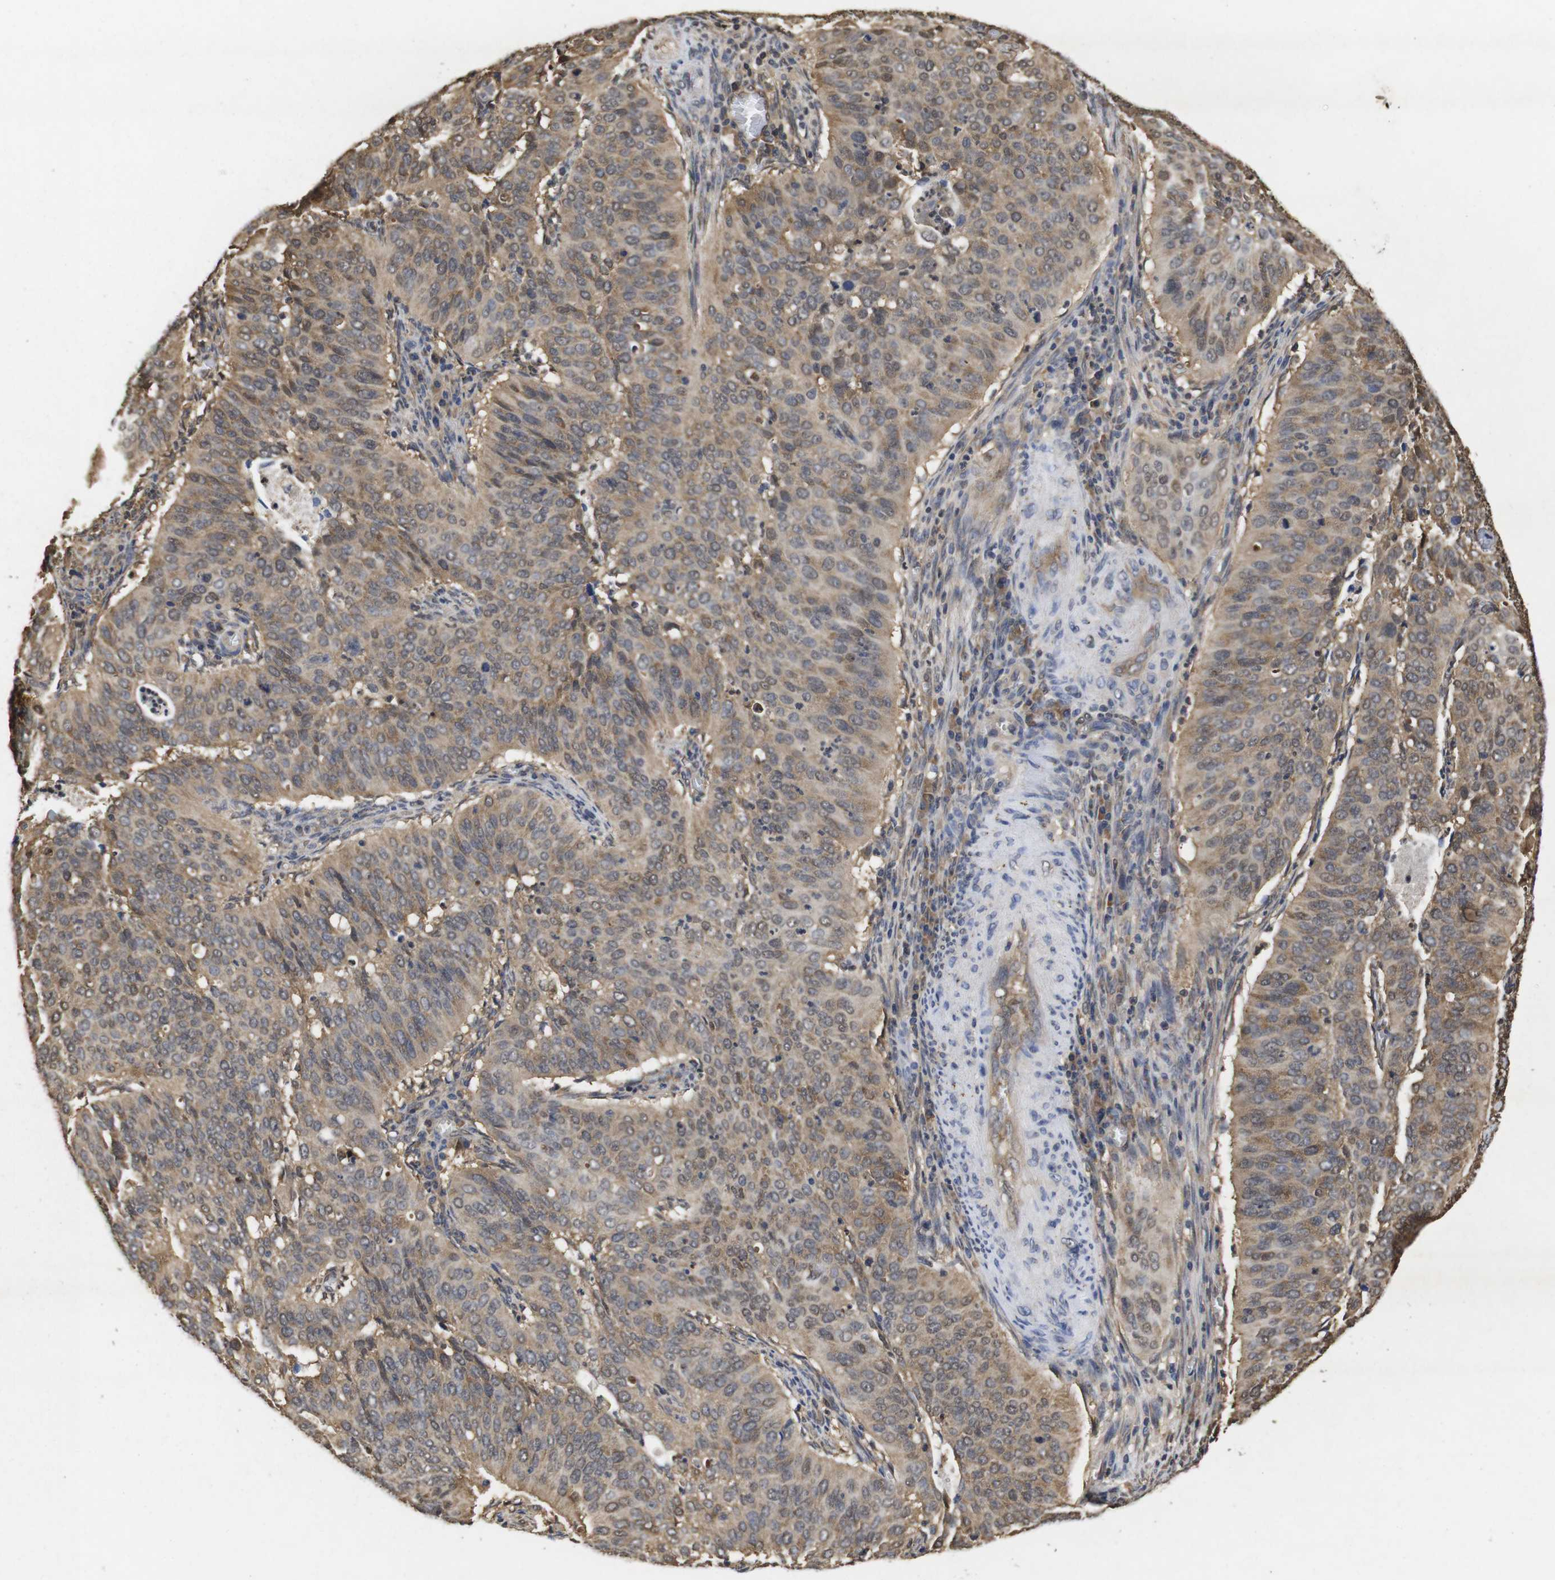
{"staining": {"intensity": "moderate", "quantity": ">75%", "location": "cytoplasmic/membranous"}, "tissue": "cervical cancer", "cell_type": "Tumor cells", "image_type": "cancer", "snomed": [{"axis": "morphology", "description": "Normal tissue, NOS"}, {"axis": "morphology", "description": "Squamous cell carcinoma, NOS"}, {"axis": "topography", "description": "Cervix"}], "caption": "The histopathology image exhibits a brown stain indicating the presence of a protein in the cytoplasmic/membranous of tumor cells in cervical cancer (squamous cell carcinoma). The staining was performed using DAB (3,3'-diaminobenzidine) to visualize the protein expression in brown, while the nuclei were stained in blue with hematoxylin (Magnification: 20x).", "gene": "SUMO3", "patient": {"sex": "female", "age": 39}}